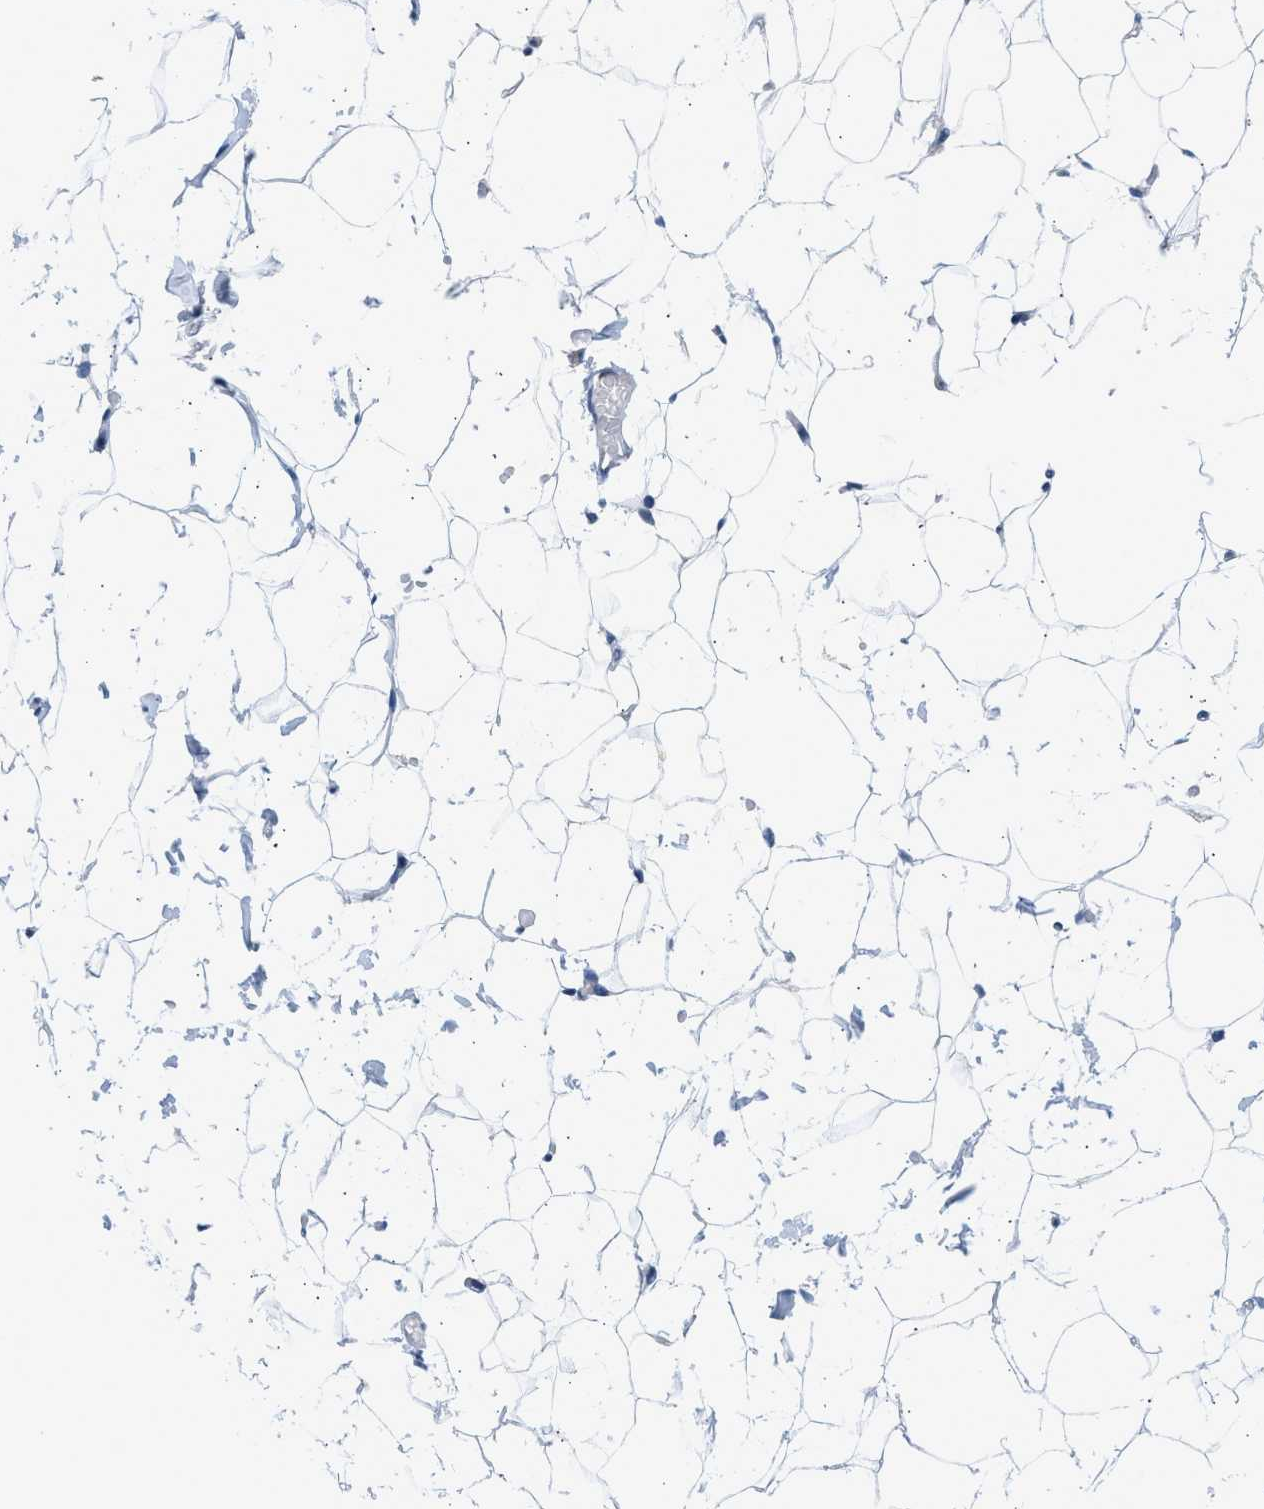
{"staining": {"intensity": "negative", "quantity": "none", "location": "none"}, "tissue": "adipose tissue", "cell_type": "Adipocytes", "image_type": "normal", "snomed": [{"axis": "morphology", "description": "Normal tissue, NOS"}, {"axis": "topography", "description": "Breast"}, {"axis": "topography", "description": "Soft tissue"}], "caption": "Human adipose tissue stained for a protein using immunohistochemistry demonstrates no positivity in adipocytes.", "gene": "OLIG3", "patient": {"sex": "female", "age": 75}}